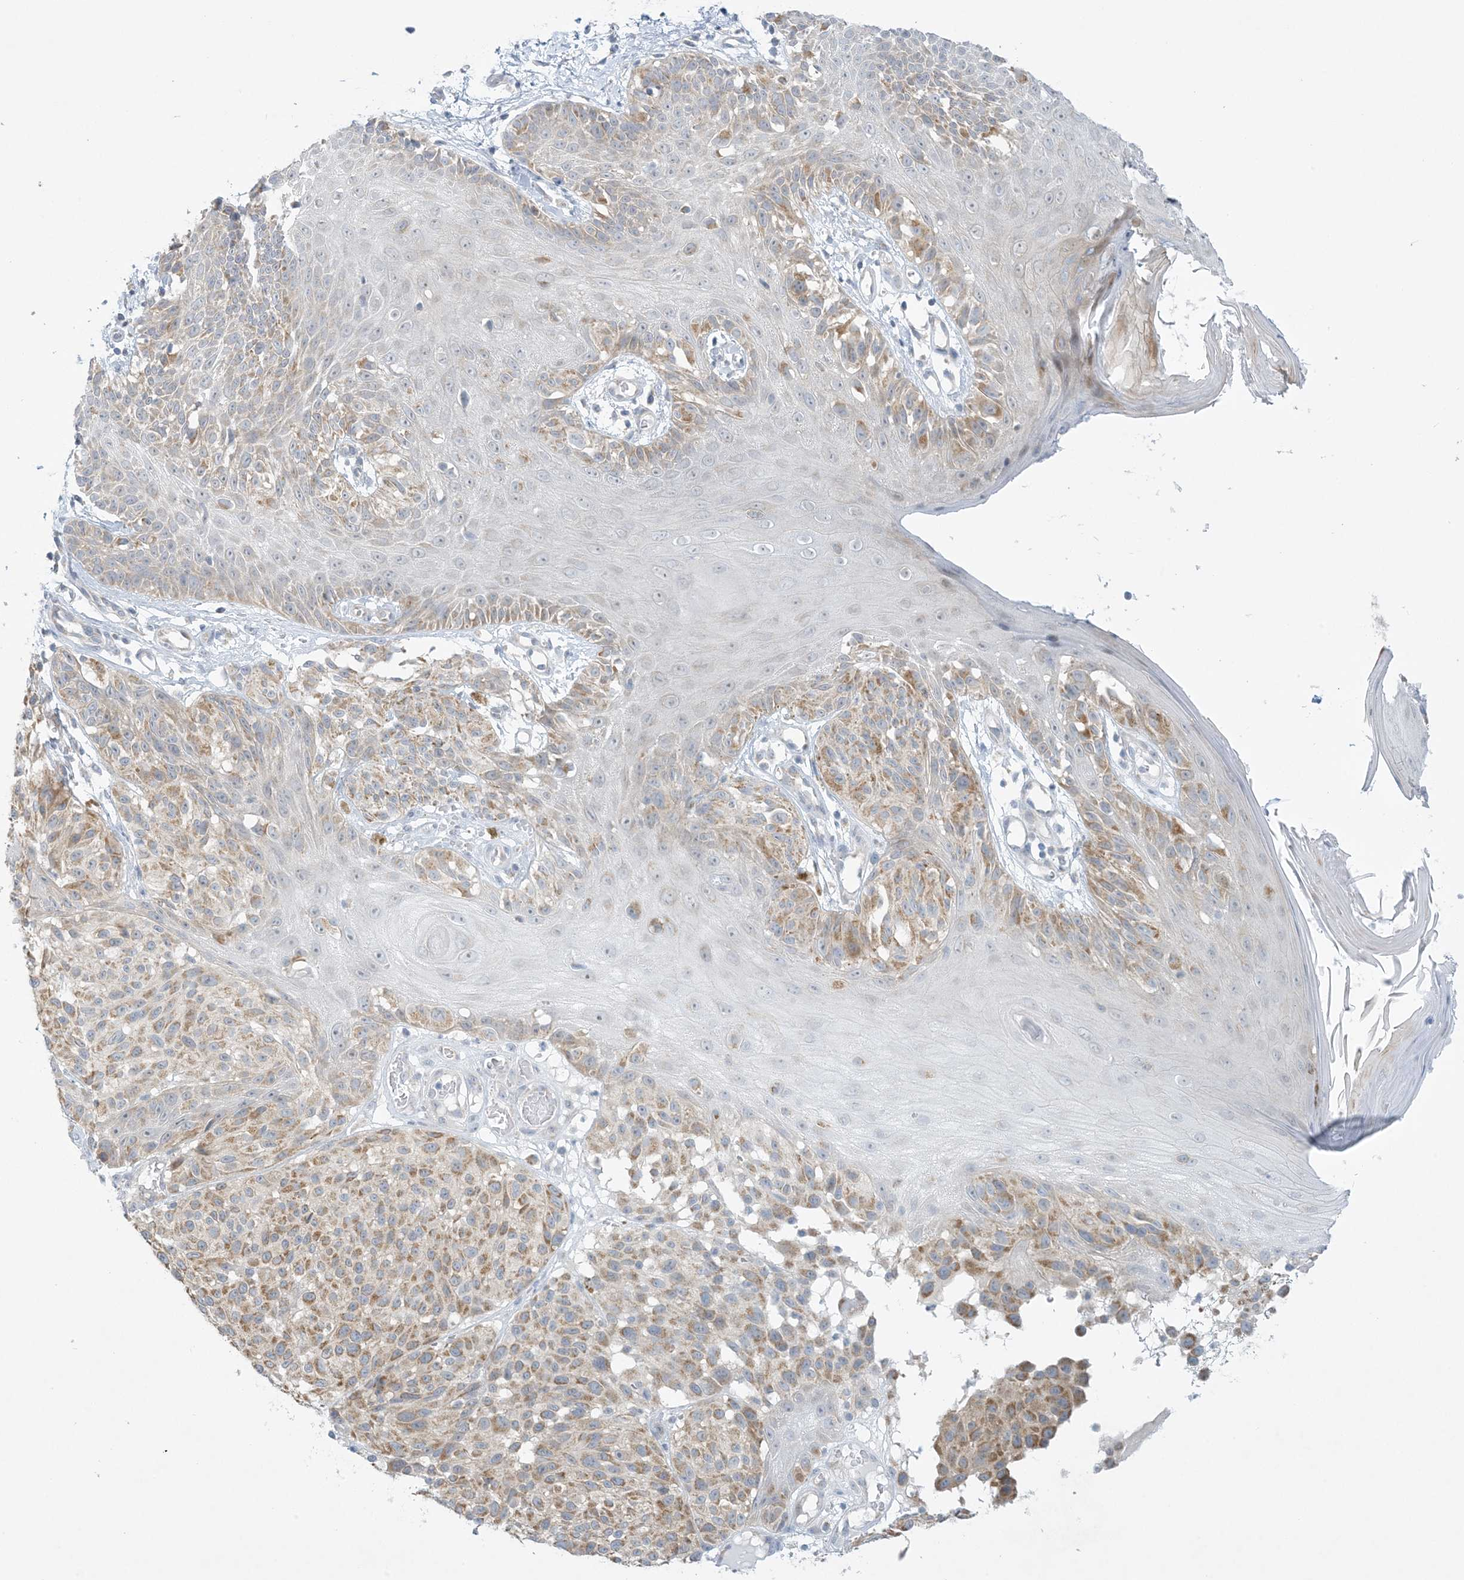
{"staining": {"intensity": "moderate", "quantity": ">75%", "location": "cytoplasmic/membranous"}, "tissue": "melanoma", "cell_type": "Tumor cells", "image_type": "cancer", "snomed": [{"axis": "morphology", "description": "Malignant melanoma, NOS"}, {"axis": "topography", "description": "Skin"}], "caption": "Immunohistochemistry photomicrograph of neoplastic tissue: malignant melanoma stained using immunohistochemistry exhibits medium levels of moderate protein expression localized specifically in the cytoplasmic/membranous of tumor cells, appearing as a cytoplasmic/membranous brown color.", "gene": "MRPS18A", "patient": {"sex": "male", "age": 83}}